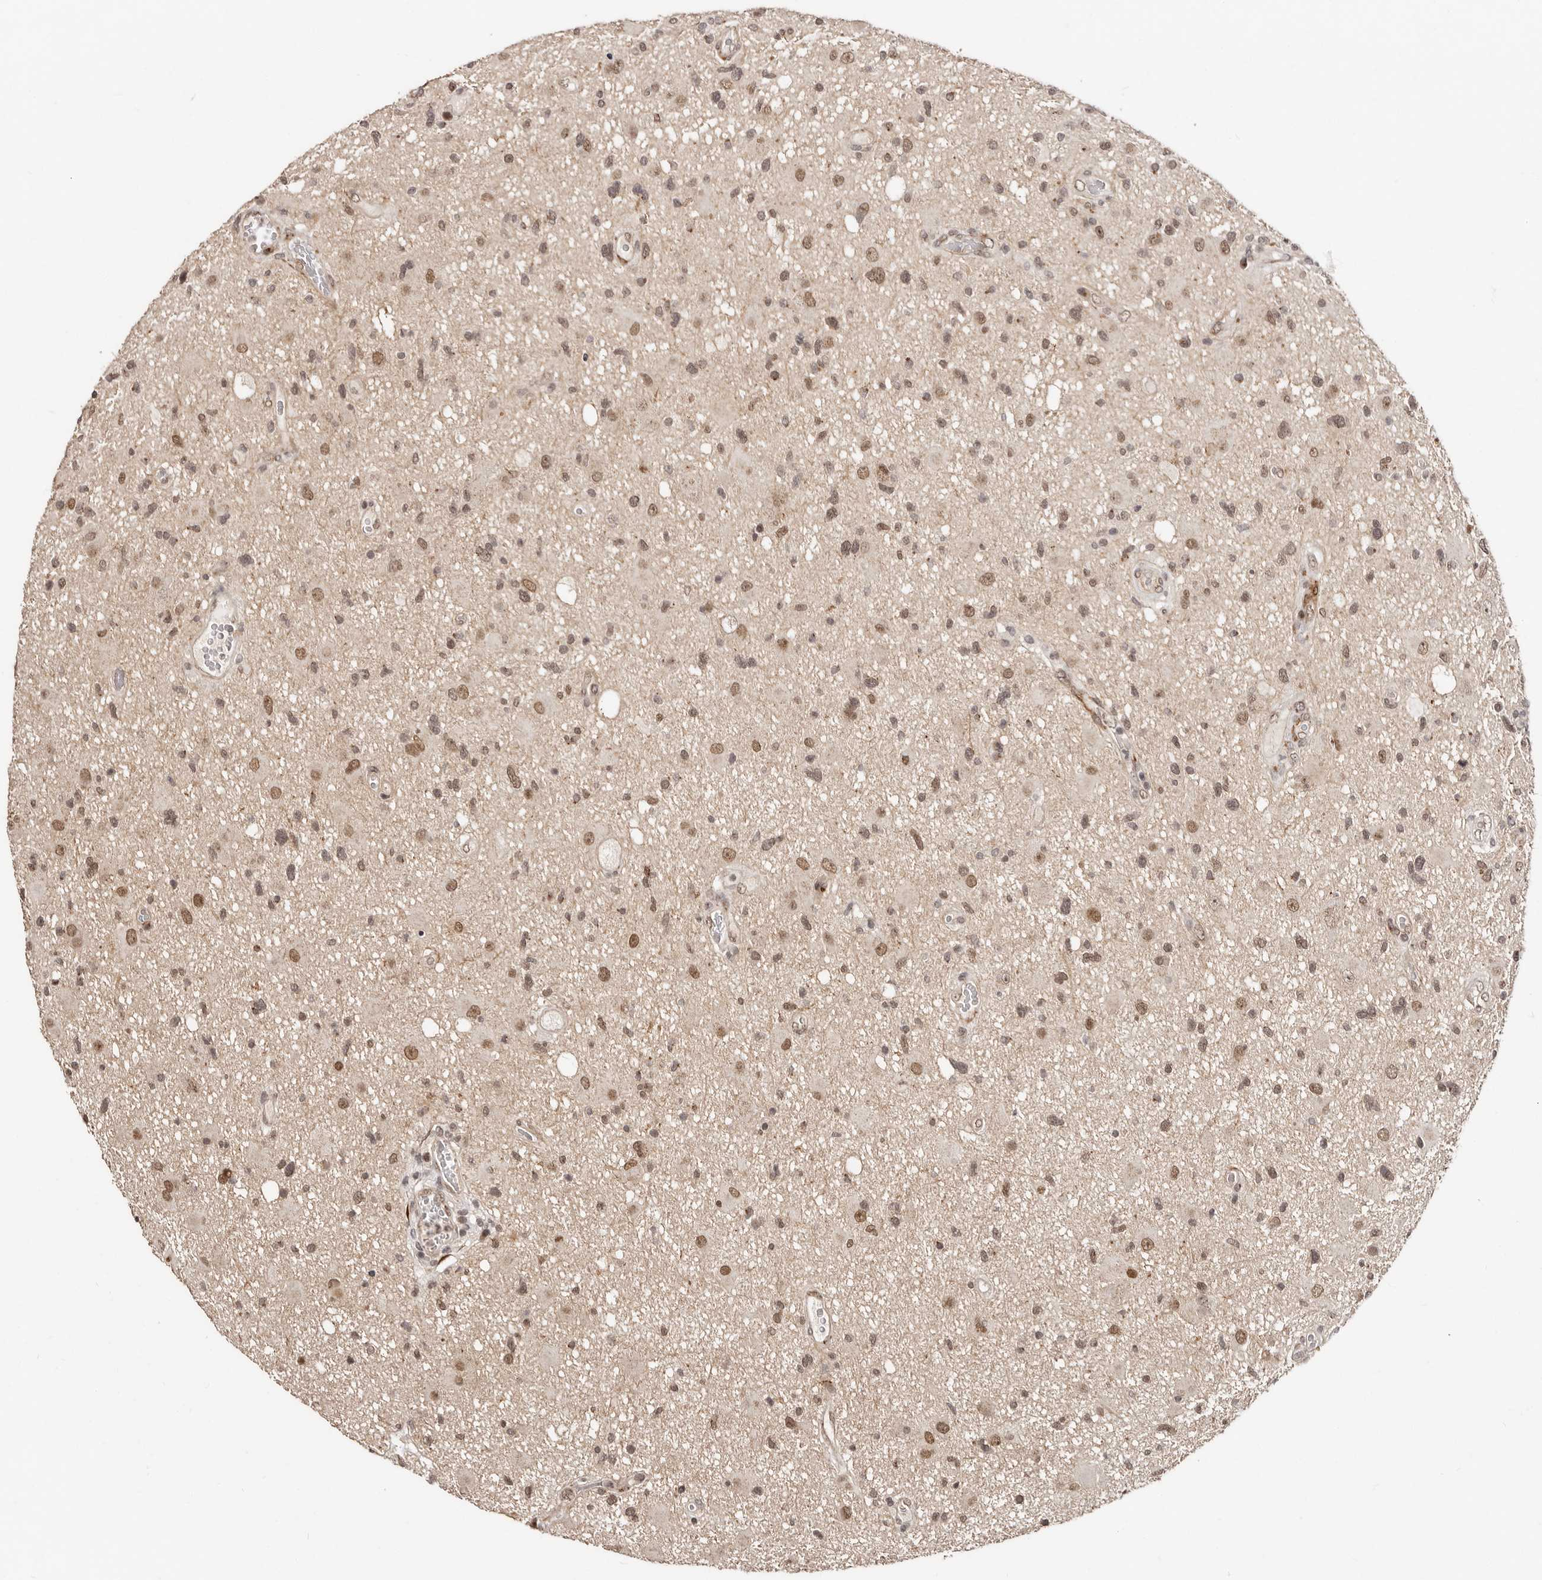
{"staining": {"intensity": "moderate", "quantity": ">75%", "location": "nuclear"}, "tissue": "glioma", "cell_type": "Tumor cells", "image_type": "cancer", "snomed": [{"axis": "morphology", "description": "Glioma, malignant, High grade"}, {"axis": "topography", "description": "Brain"}], "caption": "Brown immunohistochemical staining in malignant high-grade glioma exhibits moderate nuclear expression in about >75% of tumor cells.", "gene": "SRCAP", "patient": {"sex": "male", "age": 33}}